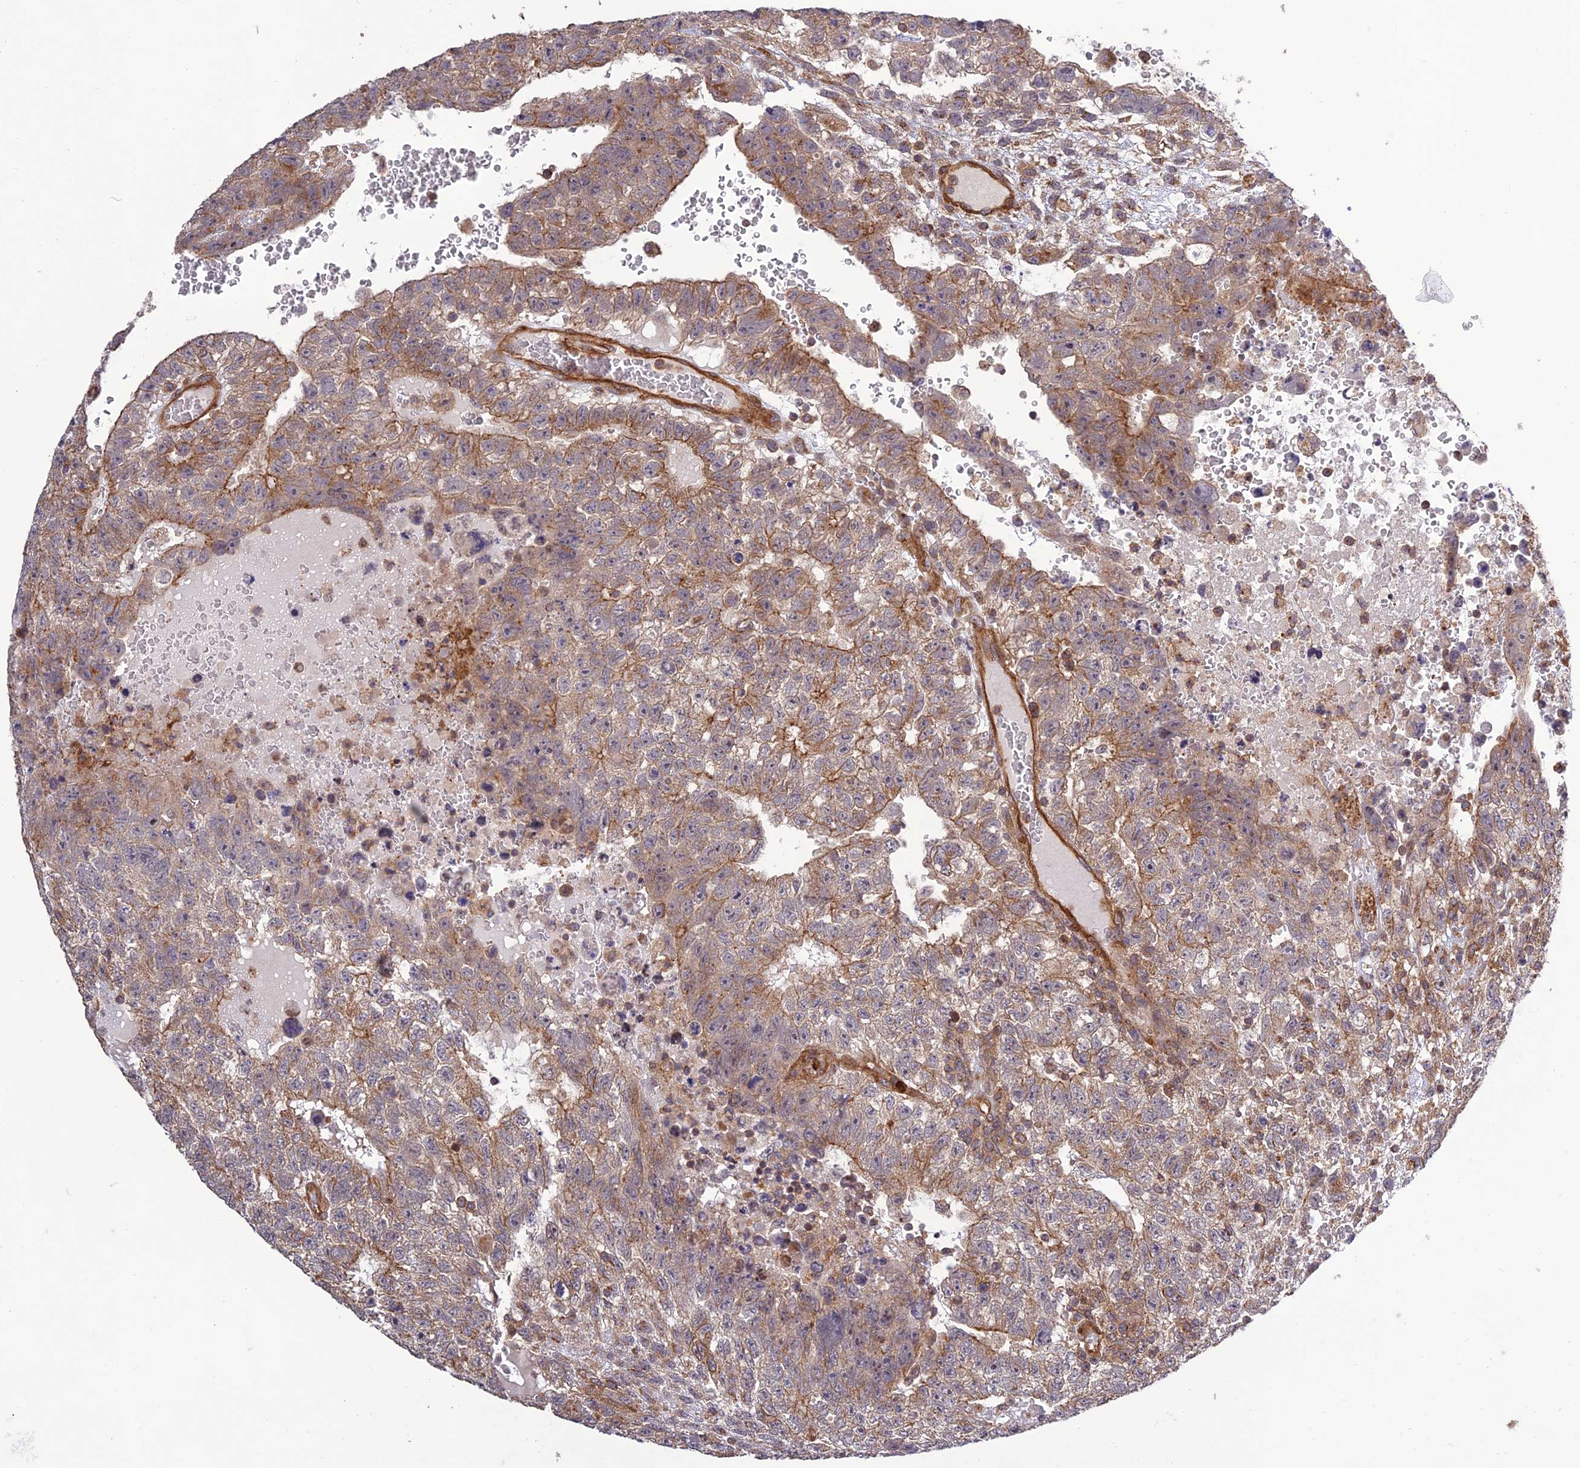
{"staining": {"intensity": "moderate", "quantity": "<25%", "location": "cytoplasmic/membranous"}, "tissue": "testis cancer", "cell_type": "Tumor cells", "image_type": "cancer", "snomed": [{"axis": "morphology", "description": "Carcinoma, Embryonal, NOS"}, {"axis": "topography", "description": "Testis"}], "caption": "IHC micrograph of neoplastic tissue: testis embryonal carcinoma stained using IHC reveals low levels of moderate protein expression localized specifically in the cytoplasmic/membranous of tumor cells, appearing as a cytoplasmic/membranous brown color.", "gene": "TMEM131L", "patient": {"sex": "male", "age": 26}}